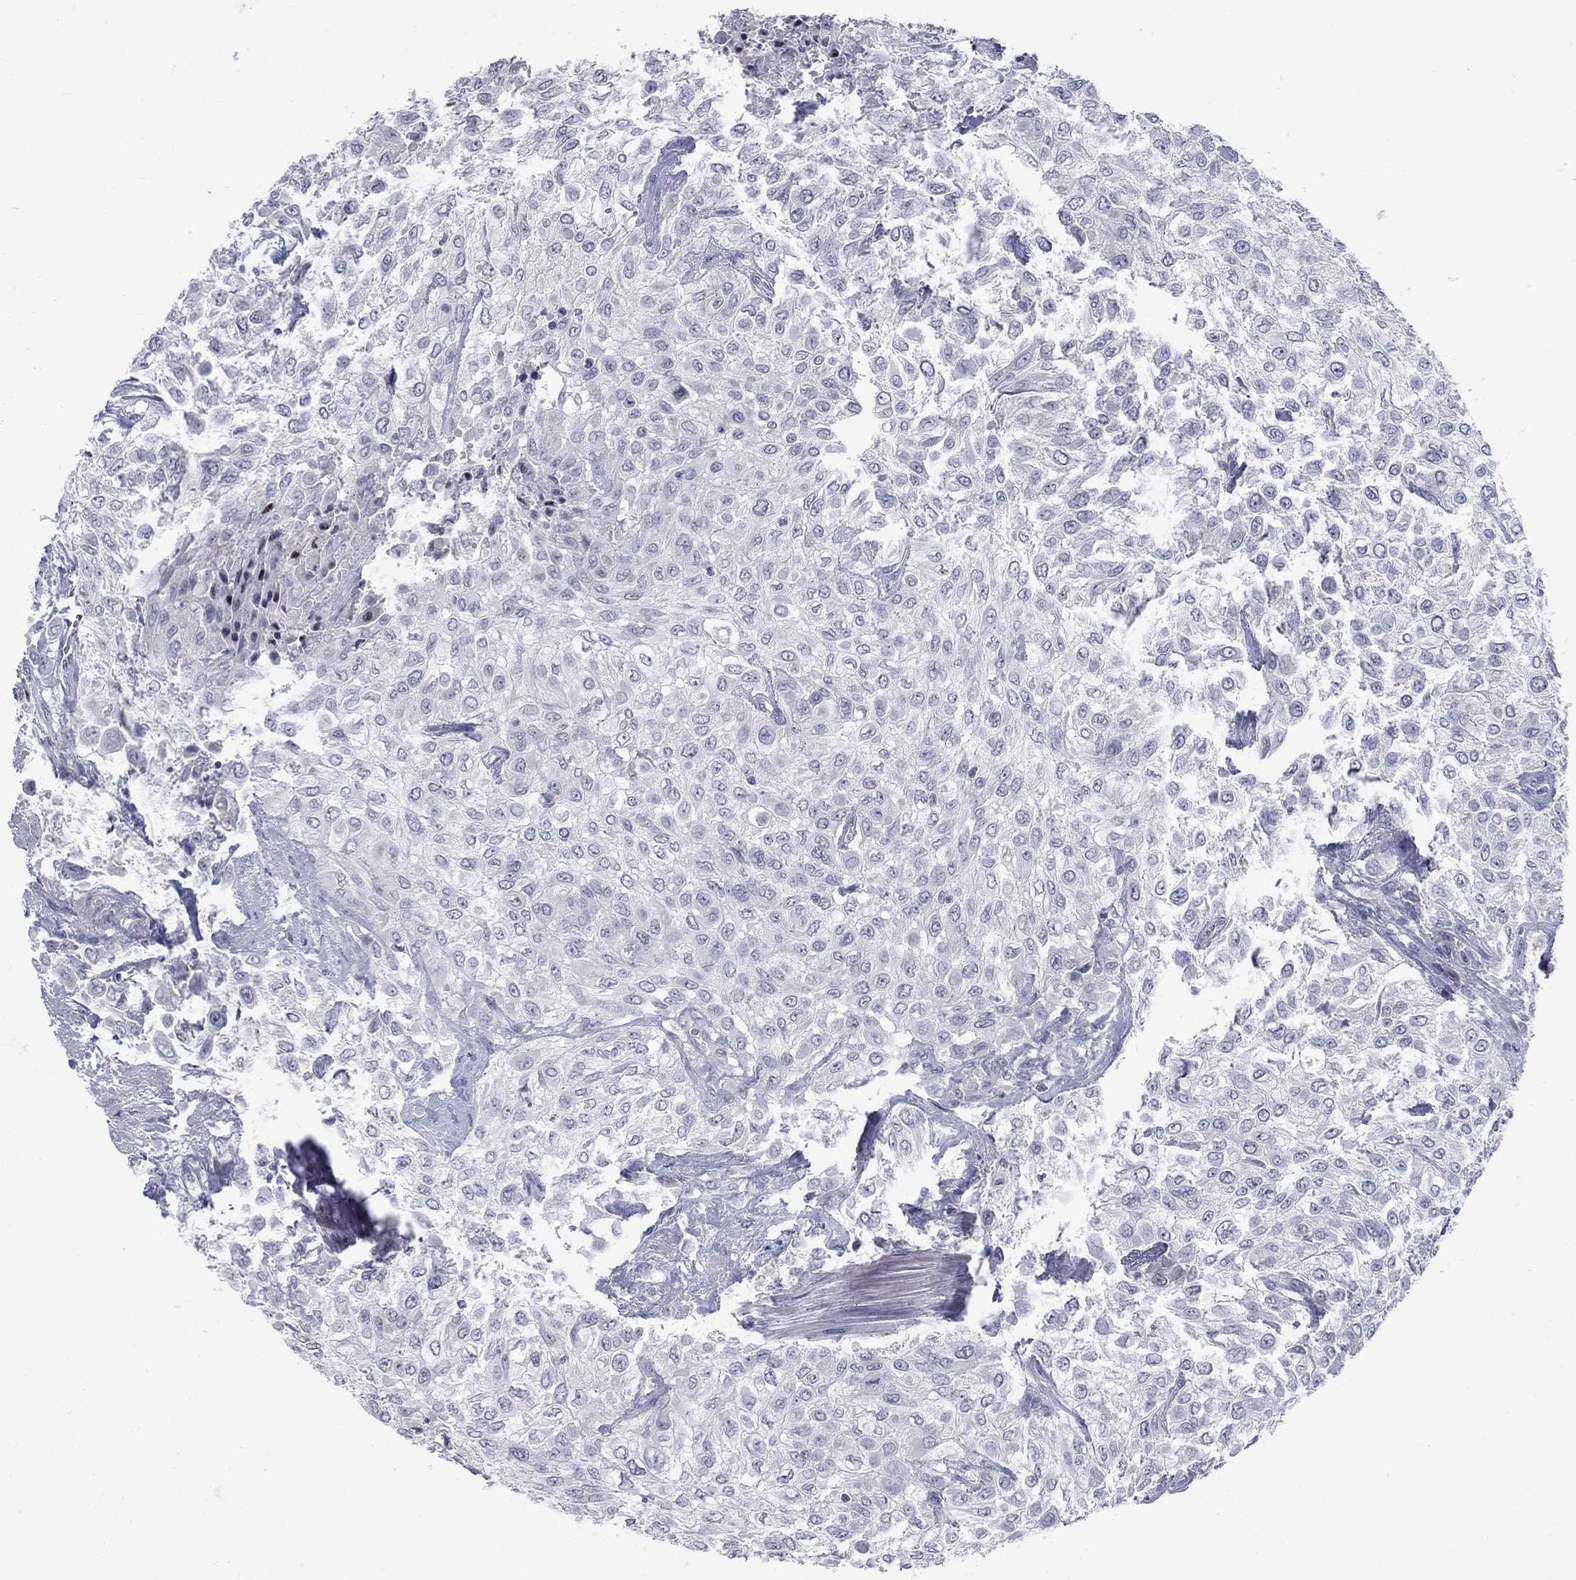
{"staining": {"intensity": "negative", "quantity": "none", "location": "none"}, "tissue": "urothelial cancer", "cell_type": "Tumor cells", "image_type": "cancer", "snomed": [{"axis": "morphology", "description": "Urothelial carcinoma, High grade"}, {"axis": "topography", "description": "Urinary bladder"}], "caption": "DAB (3,3'-diaminobenzidine) immunohistochemical staining of human urothelial cancer demonstrates no significant positivity in tumor cells. The staining is performed using DAB (3,3'-diaminobenzidine) brown chromogen with nuclei counter-stained in using hematoxylin.", "gene": "CTNND2", "patient": {"sex": "male", "age": 57}}